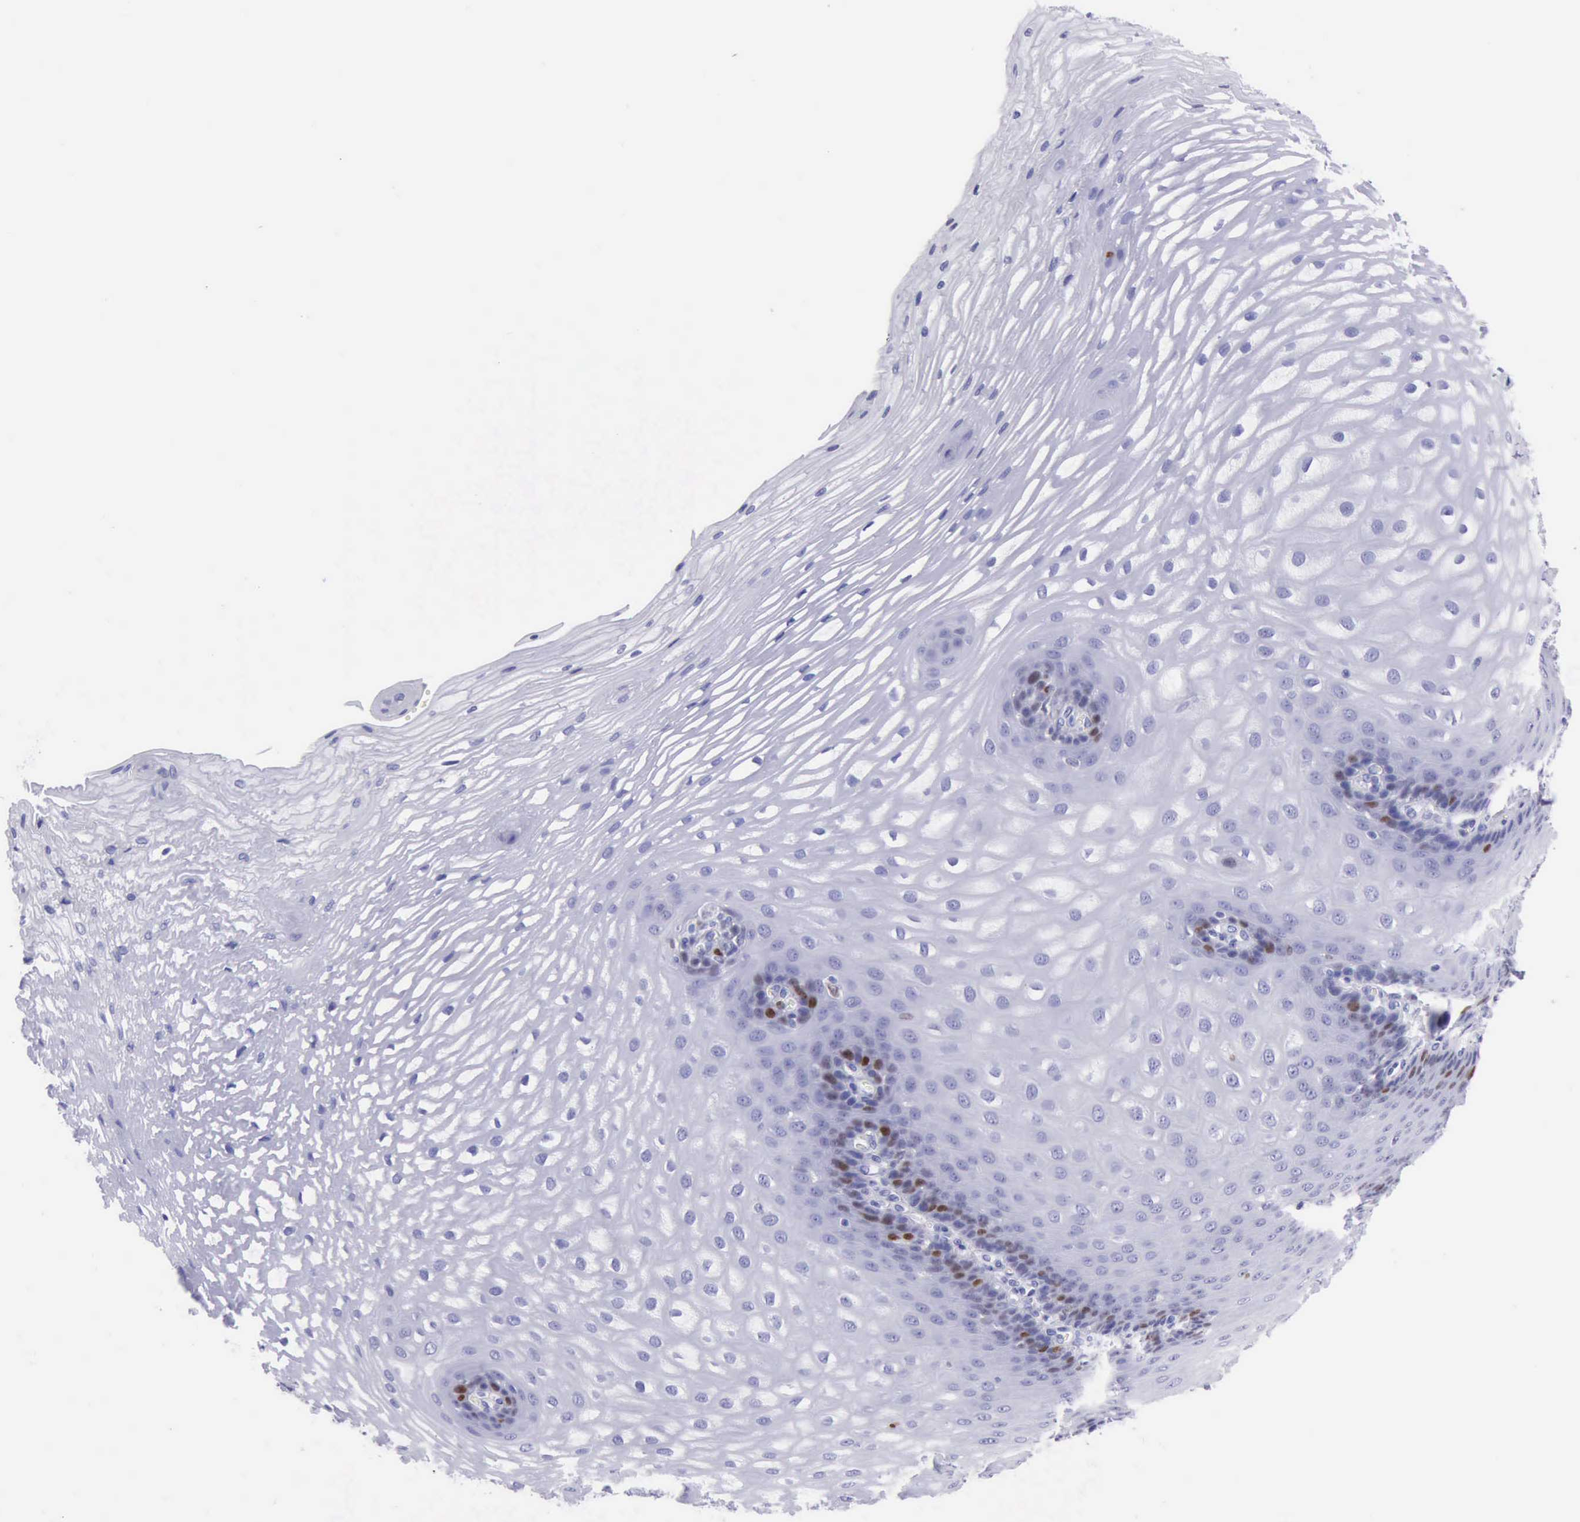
{"staining": {"intensity": "strong", "quantity": "<25%", "location": "nuclear"}, "tissue": "esophagus", "cell_type": "Squamous epithelial cells", "image_type": "normal", "snomed": [{"axis": "morphology", "description": "Normal tissue, NOS"}, {"axis": "morphology", "description": "Adenocarcinoma, NOS"}, {"axis": "topography", "description": "Esophagus"}, {"axis": "topography", "description": "Stomach"}], "caption": "Human esophagus stained for a protein (brown) shows strong nuclear positive staining in about <25% of squamous epithelial cells.", "gene": "MCM2", "patient": {"sex": "male", "age": 62}}